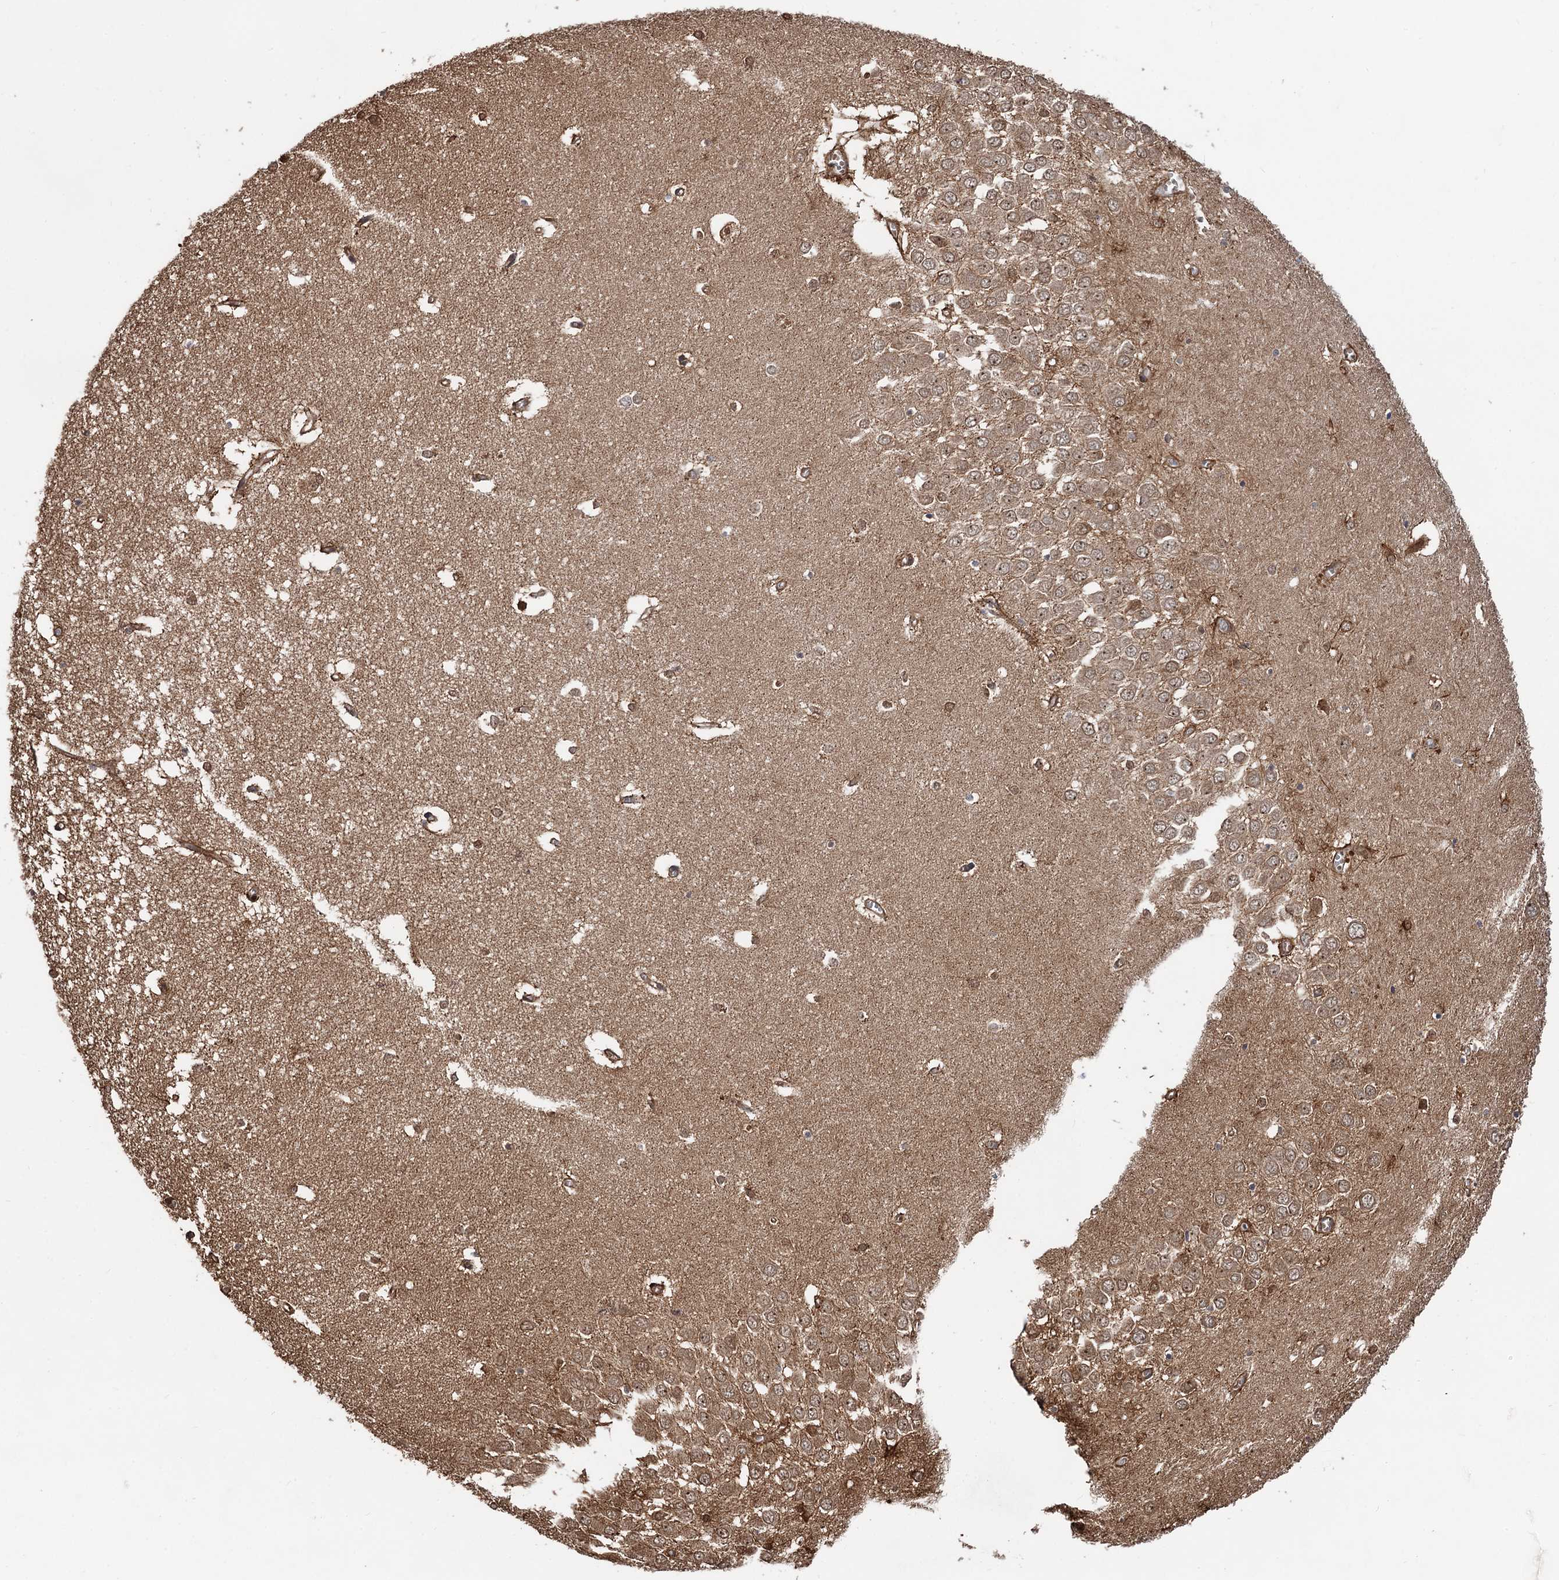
{"staining": {"intensity": "moderate", "quantity": "25%-75%", "location": "cytoplasmic/membranous,nuclear"}, "tissue": "hippocampus", "cell_type": "Glial cells", "image_type": "normal", "snomed": [{"axis": "morphology", "description": "Normal tissue, NOS"}, {"axis": "topography", "description": "Hippocampus"}], "caption": "Immunohistochemical staining of unremarkable human hippocampus exhibits moderate cytoplasmic/membranous,nuclear protein expression in about 25%-75% of glial cells. (Brightfield microscopy of DAB IHC at high magnification).", "gene": "SNRNP25", "patient": {"sex": "male", "age": 70}}